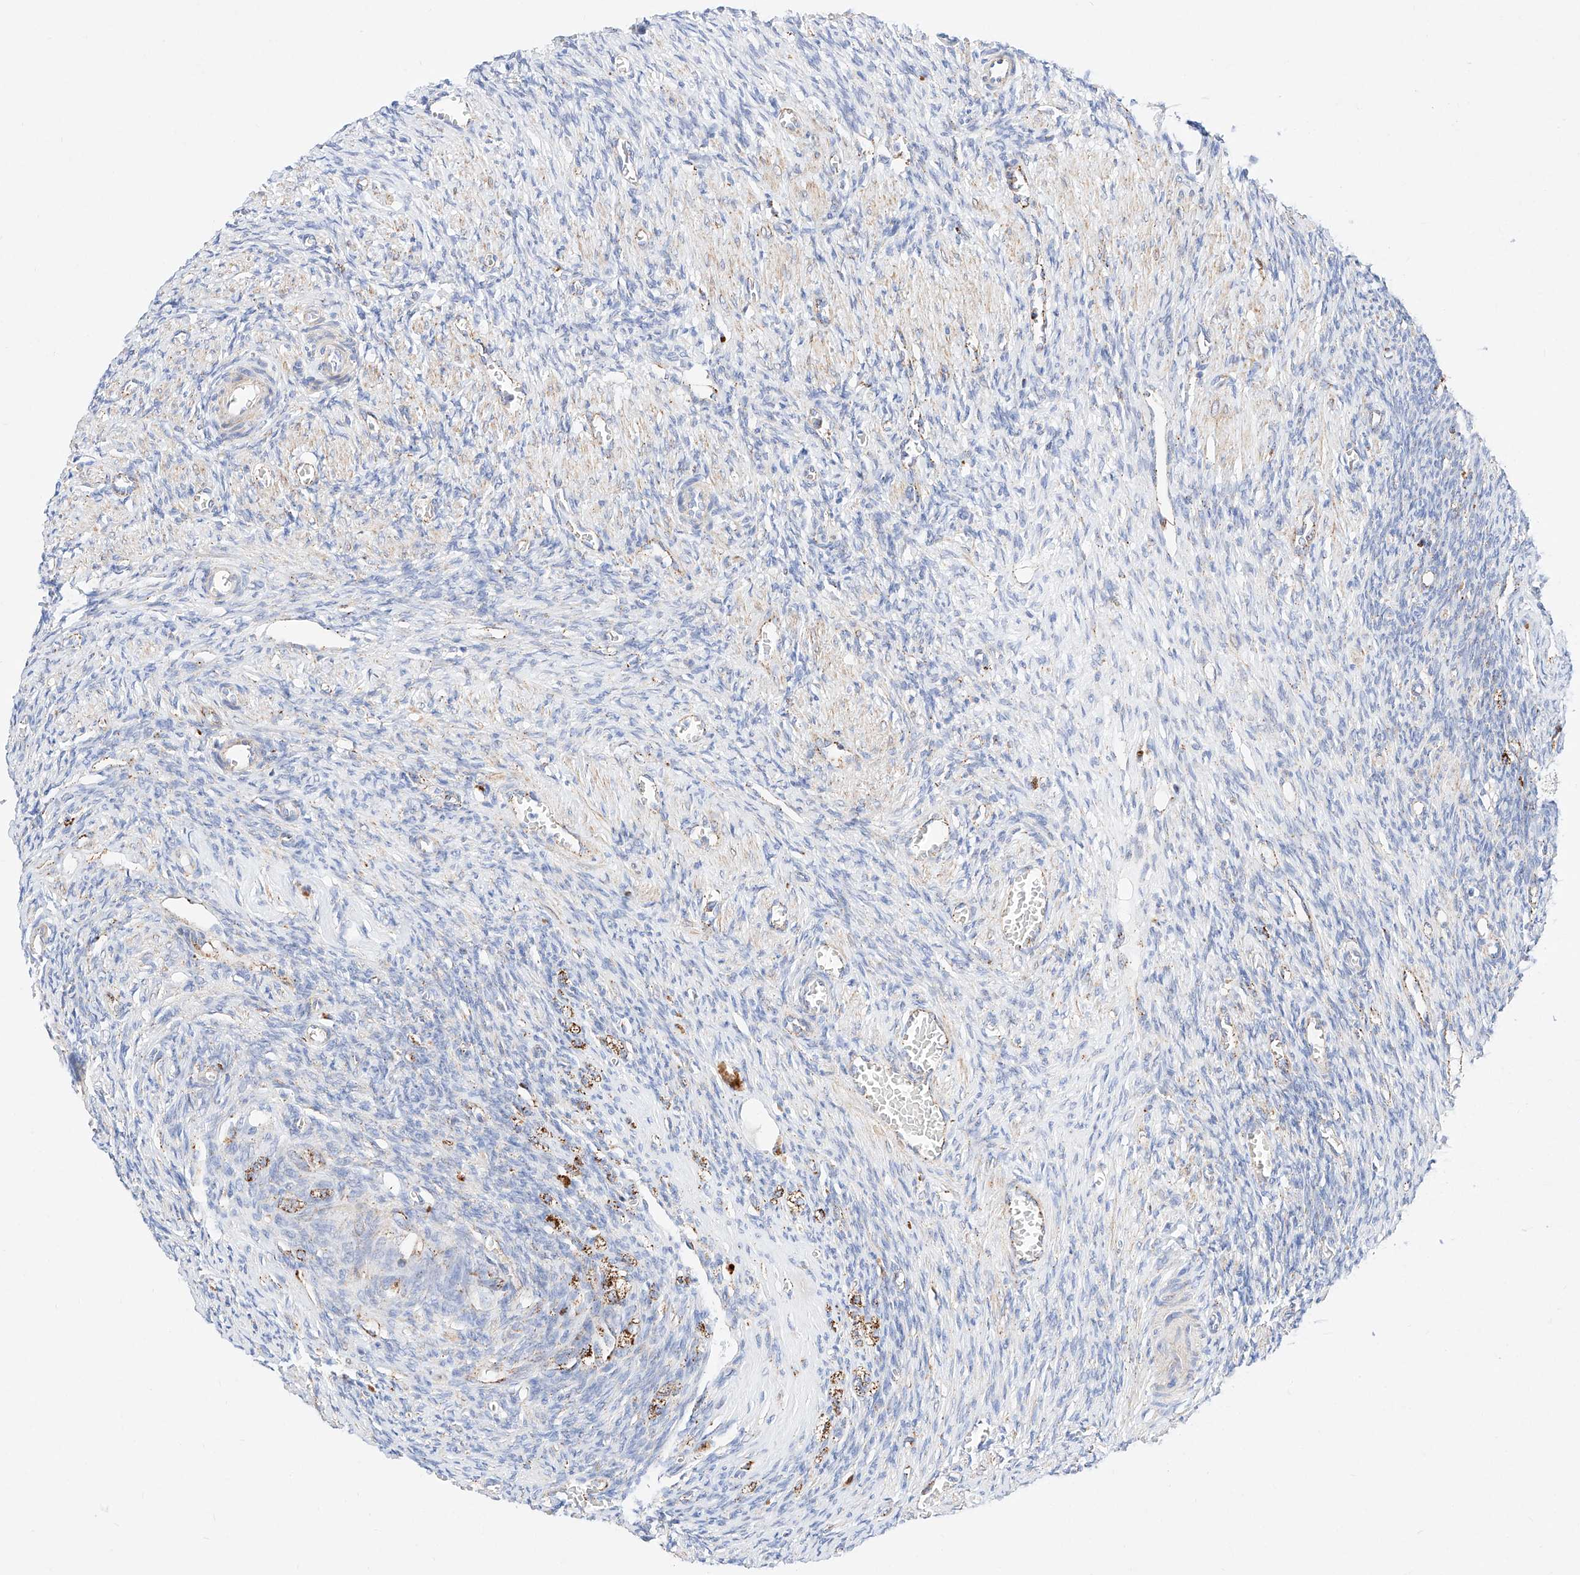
{"staining": {"intensity": "negative", "quantity": "none", "location": "none"}, "tissue": "ovary", "cell_type": "Ovarian stroma cells", "image_type": "normal", "snomed": [{"axis": "morphology", "description": "Normal tissue, NOS"}, {"axis": "topography", "description": "Ovary"}], "caption": "IHC image of unremarkable ovary stained for a protein (brown), which shows no positivity in ovarian stroma cells.", "gene": "C6orf62", "patient": {"sex": "female", "age": 27}}